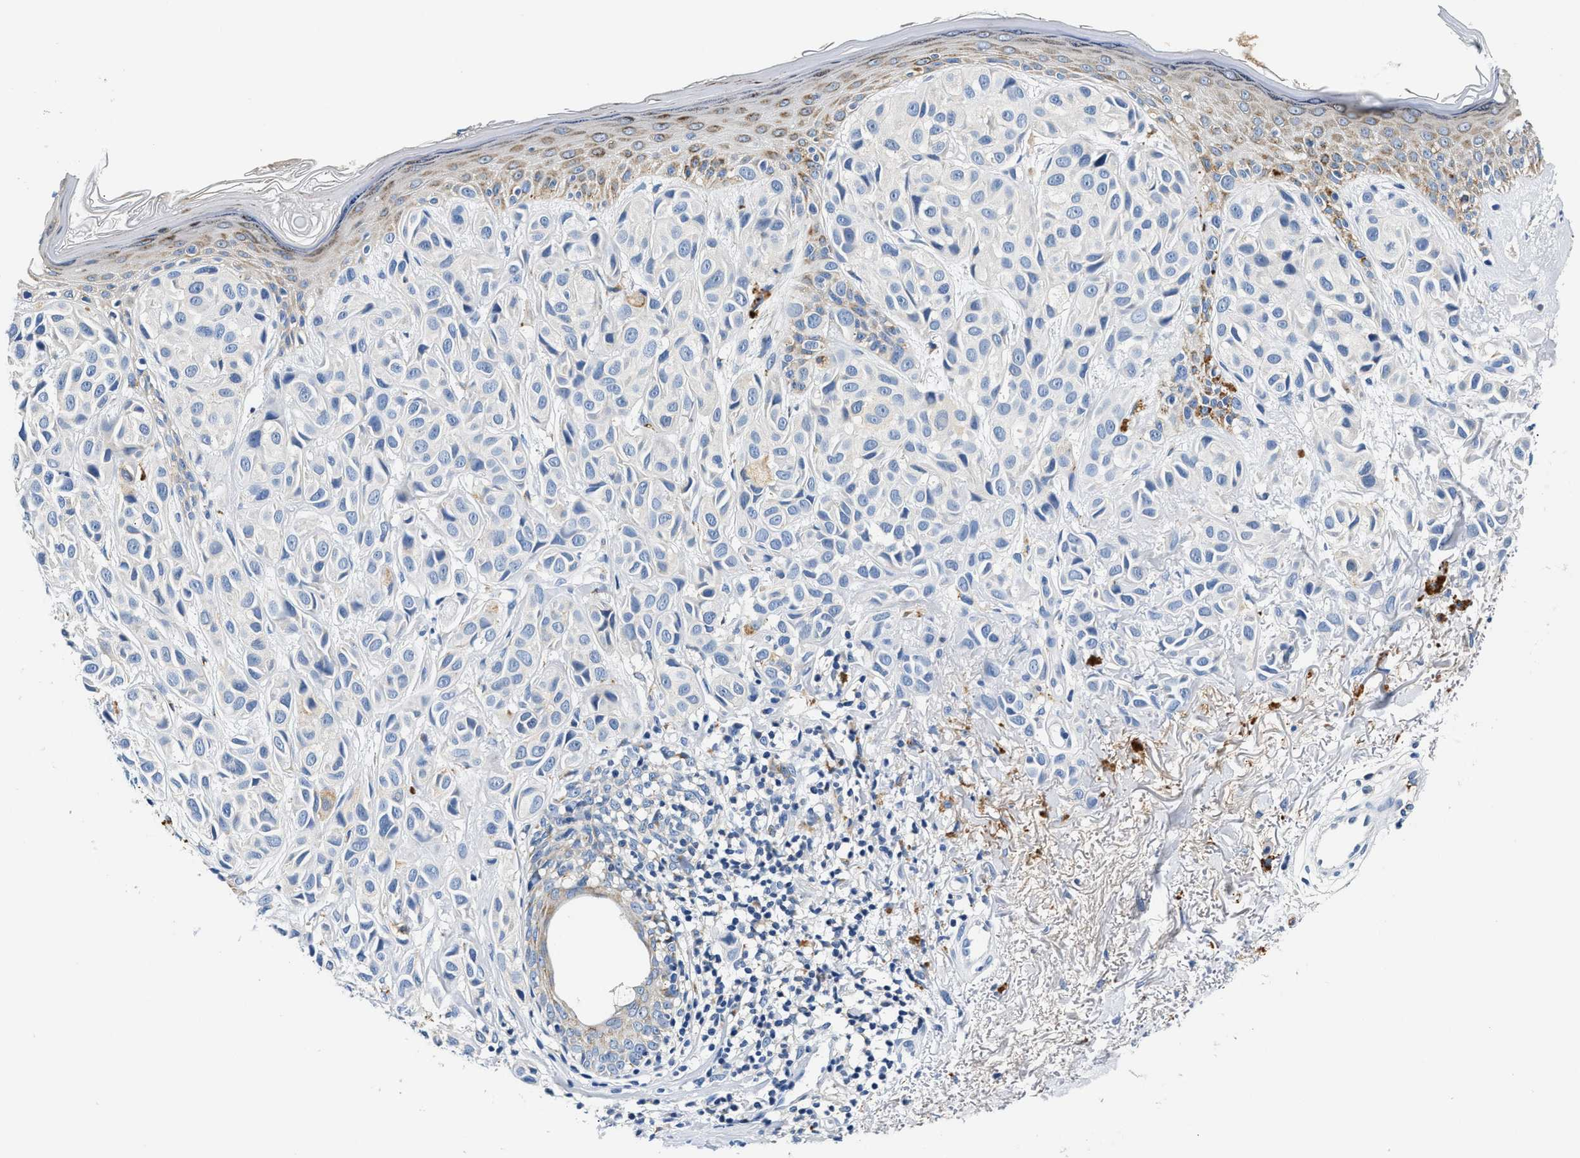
{"staining": {"intensity": "negative", "quantity": "none", "location": "none"}, "tissue": "melanoma", "cell_type": "Tumor cells", "image_type": "cancer", "snomed": [{"axis": "morphology", "description": "Malignant melanoma, NOS"}, {"axis": "topography", "description": "Skin"}], "caption": "The immunohistochemistry photomicrograph has no significant positivity in tumor cells of melanoma tissue. (Stains: DAB (3,3'-diaminobenzidine) immunohistochemistry (IHC) with hematoxylin counter stain, Microscopy: brightfield microscopy at high magnification).", "gene": "TUT7", "patient": {"sex": "female", "age": 58}}